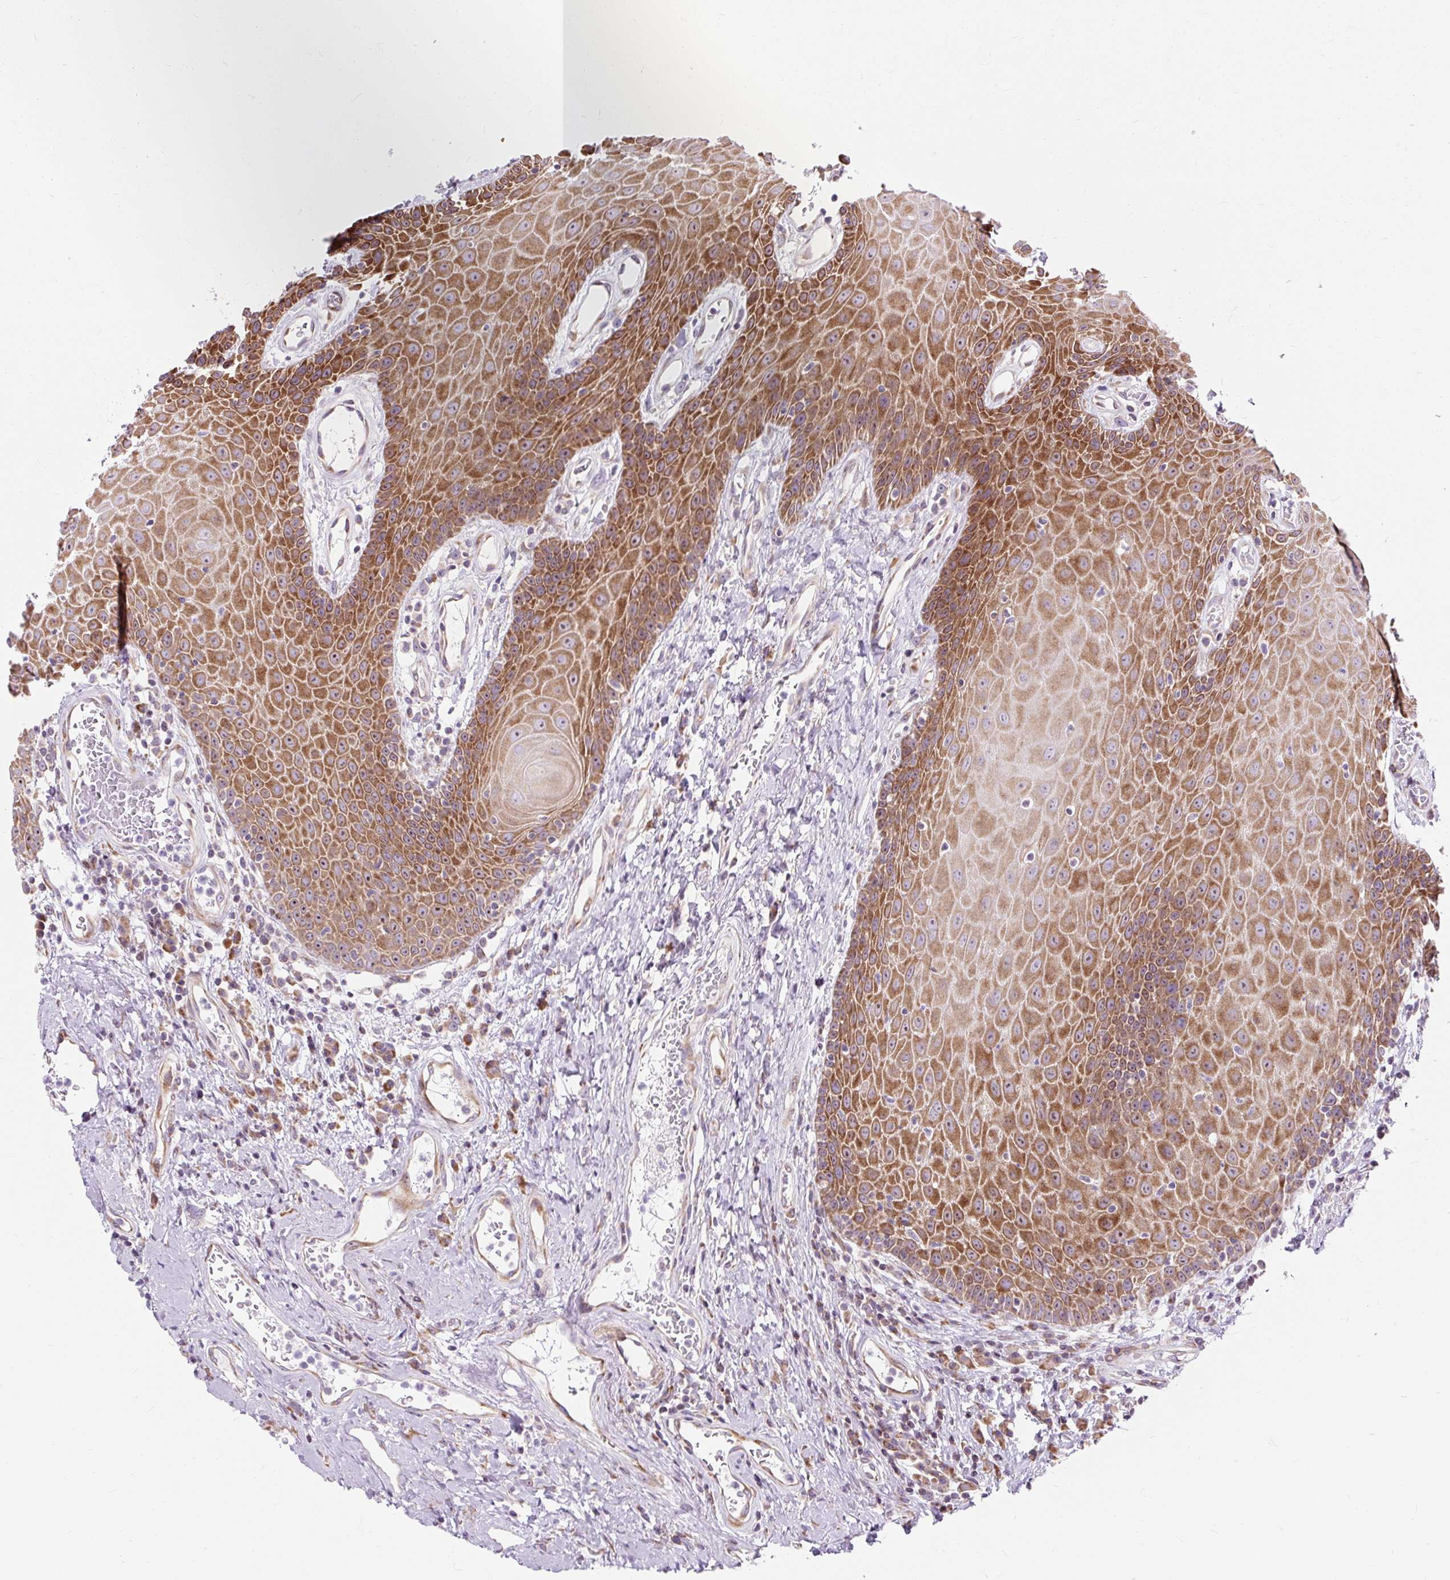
{"staining": {"intensity": "moderate", "quantity": ">75%", "location": "cytoplasmic/membranous,nuclear"}, "tissue": "head and neck cancer", "cell_type": "Tumor cells", "image_type": "cancer", "snomed": [{"axis": "morphology", "description": "Squamous cell carcinoma, NOS"}, {"axis": "topography", "description": "Head-Neck"}], "caption": "High-power microscopy captured an immunohistochemistry (IHC) histopathology image of head and neck cancer, revealing moderate cytoplasmic/membranous and nuclear positivity in about >75% of tumor cells.", "gene": "CISD3", "patient": {"sex": "female", "age": 59}}